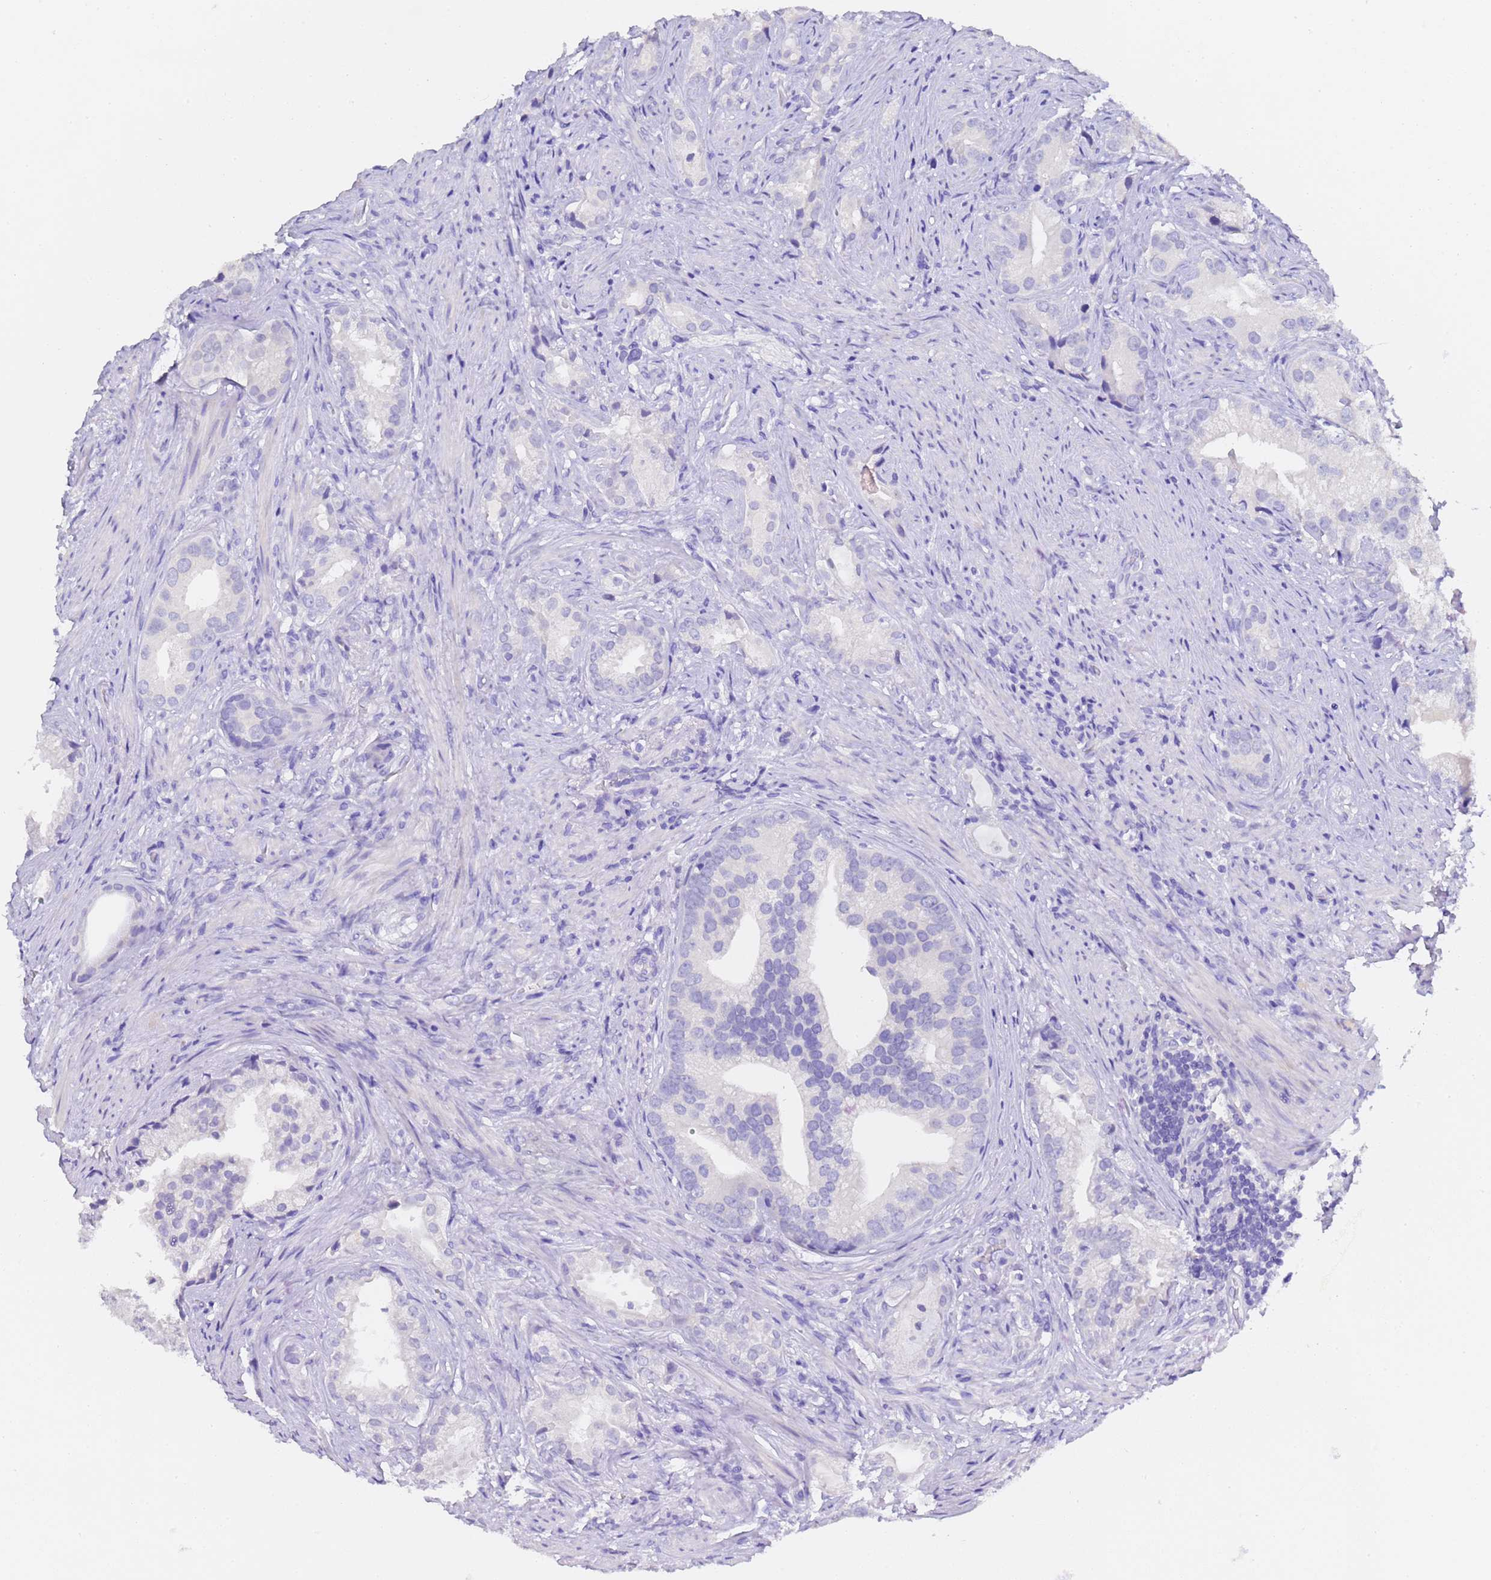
{"staining": {"intensity": "negative", "quantity": "none", "location": "none"}, "tissue": "prostate cancer", "cell_type": "Tumor cells", "image_type": "cancer", "snomed": [{"axis": "morphology", "description": "Adenocarcinoma, Low grade"}, {"axis": "topography", "description": "Prostate"}], "caption": "High magnification brightfield microscopy of prostate cancer (low-grade adenocarcinoma) stained with DAB (3,3'-diaminobenzidine) (brown) and counterstained with hematoxylin (blue): tumor cells show no significant expression. (Brightfield microscopy of DAB immunohistochemistry at high magnification).", "gene": "GABRA1", "patient": {"sex": "male", "age": 71}}